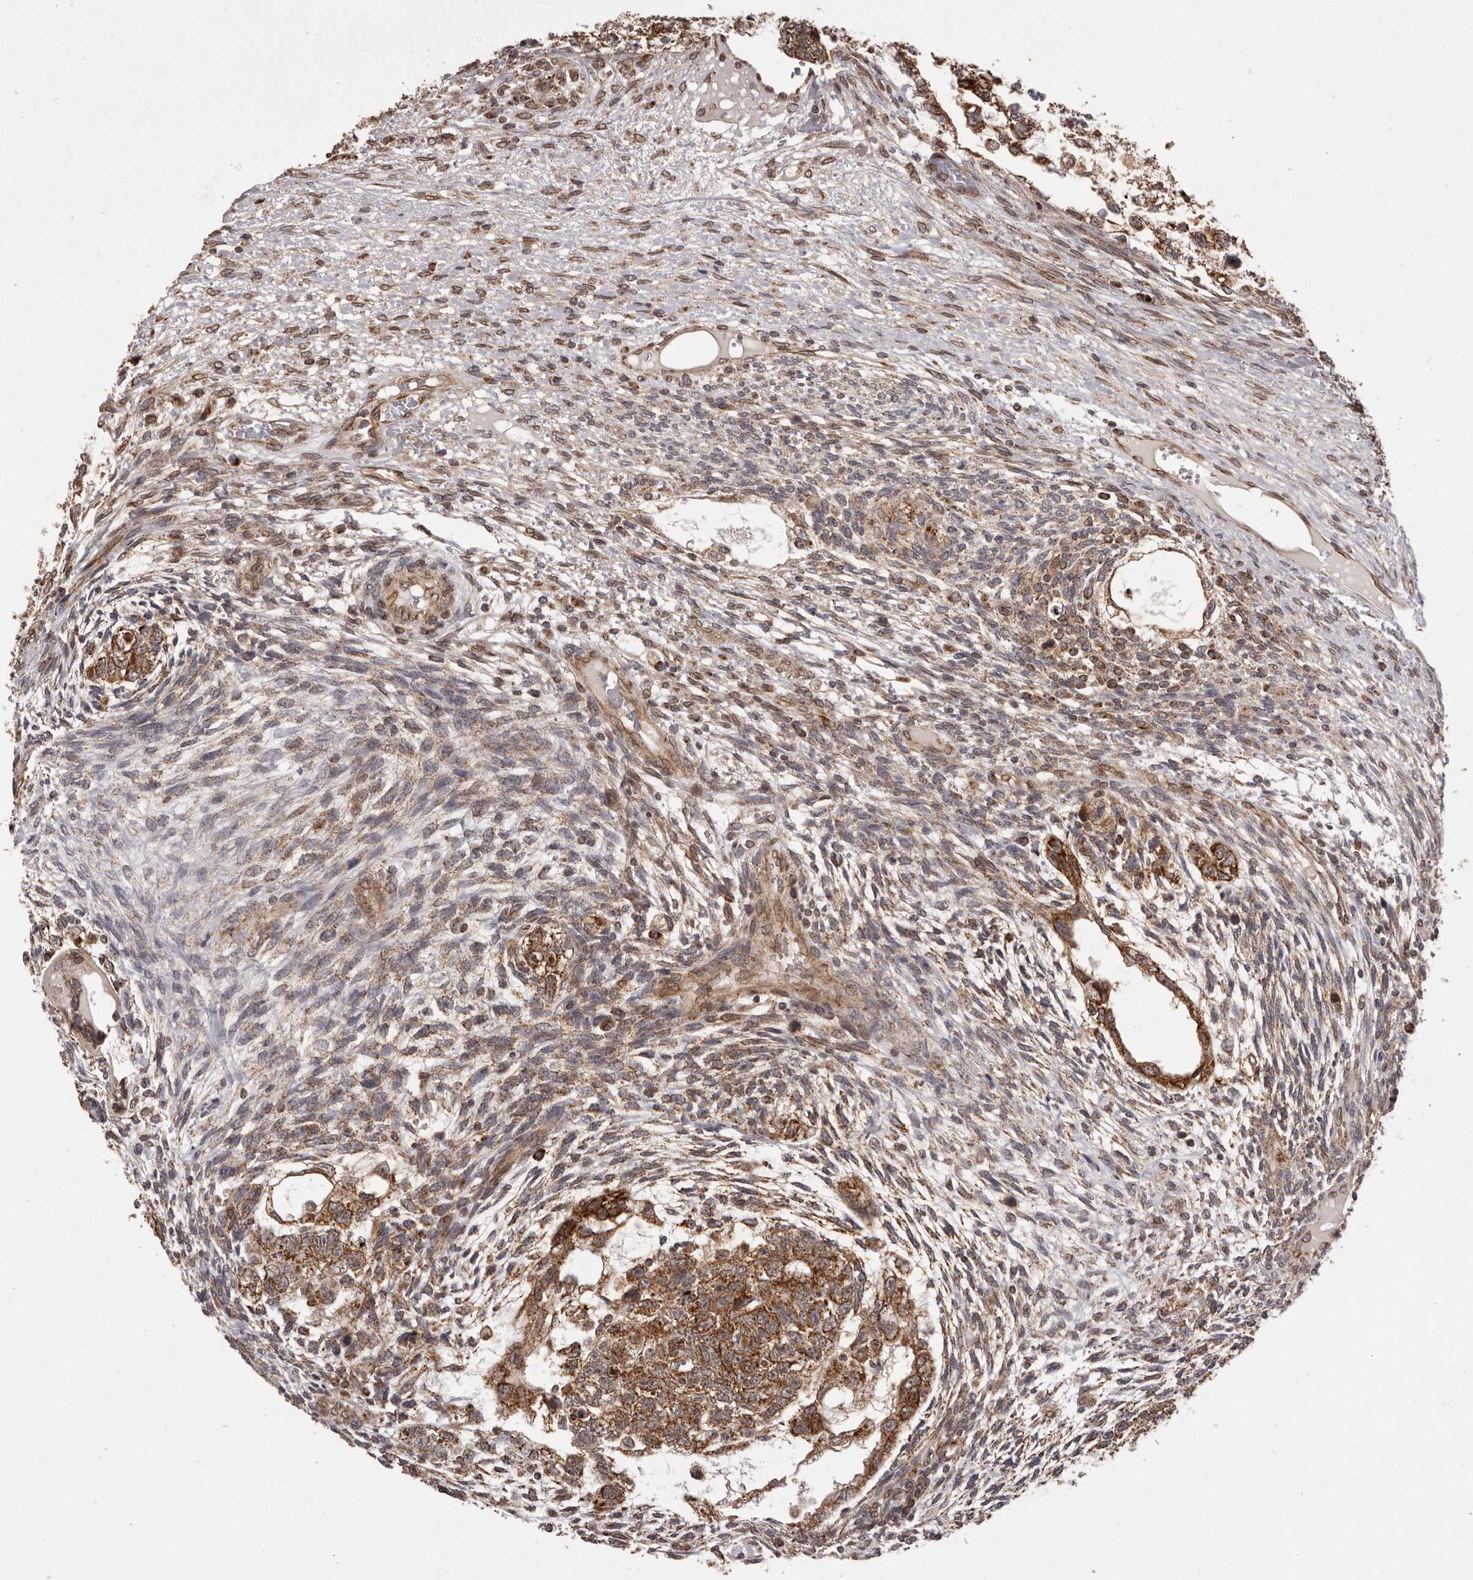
{"staining": {"intensity": "strong", "quantity": ">75%", "location": "cytoplasmic/membranous"}, "tissue": "testis cancer", "cell_type": "Tumor cells", "image_type": "cancer", "snomed": [{"axis": "morphology", "description": "Carcinoma, Embryonal, NOS"}, {"axis": "topography", "description": "Testis"}], "caption": "A micrograph showing strong cytoplasmic/membranous staining in approximately >75% of tumor cells in testis cancer, as visualized by brown immunohistochemical staining.", "gene": "CHRM2", "patient": {"sex": "male", "age": 37}}